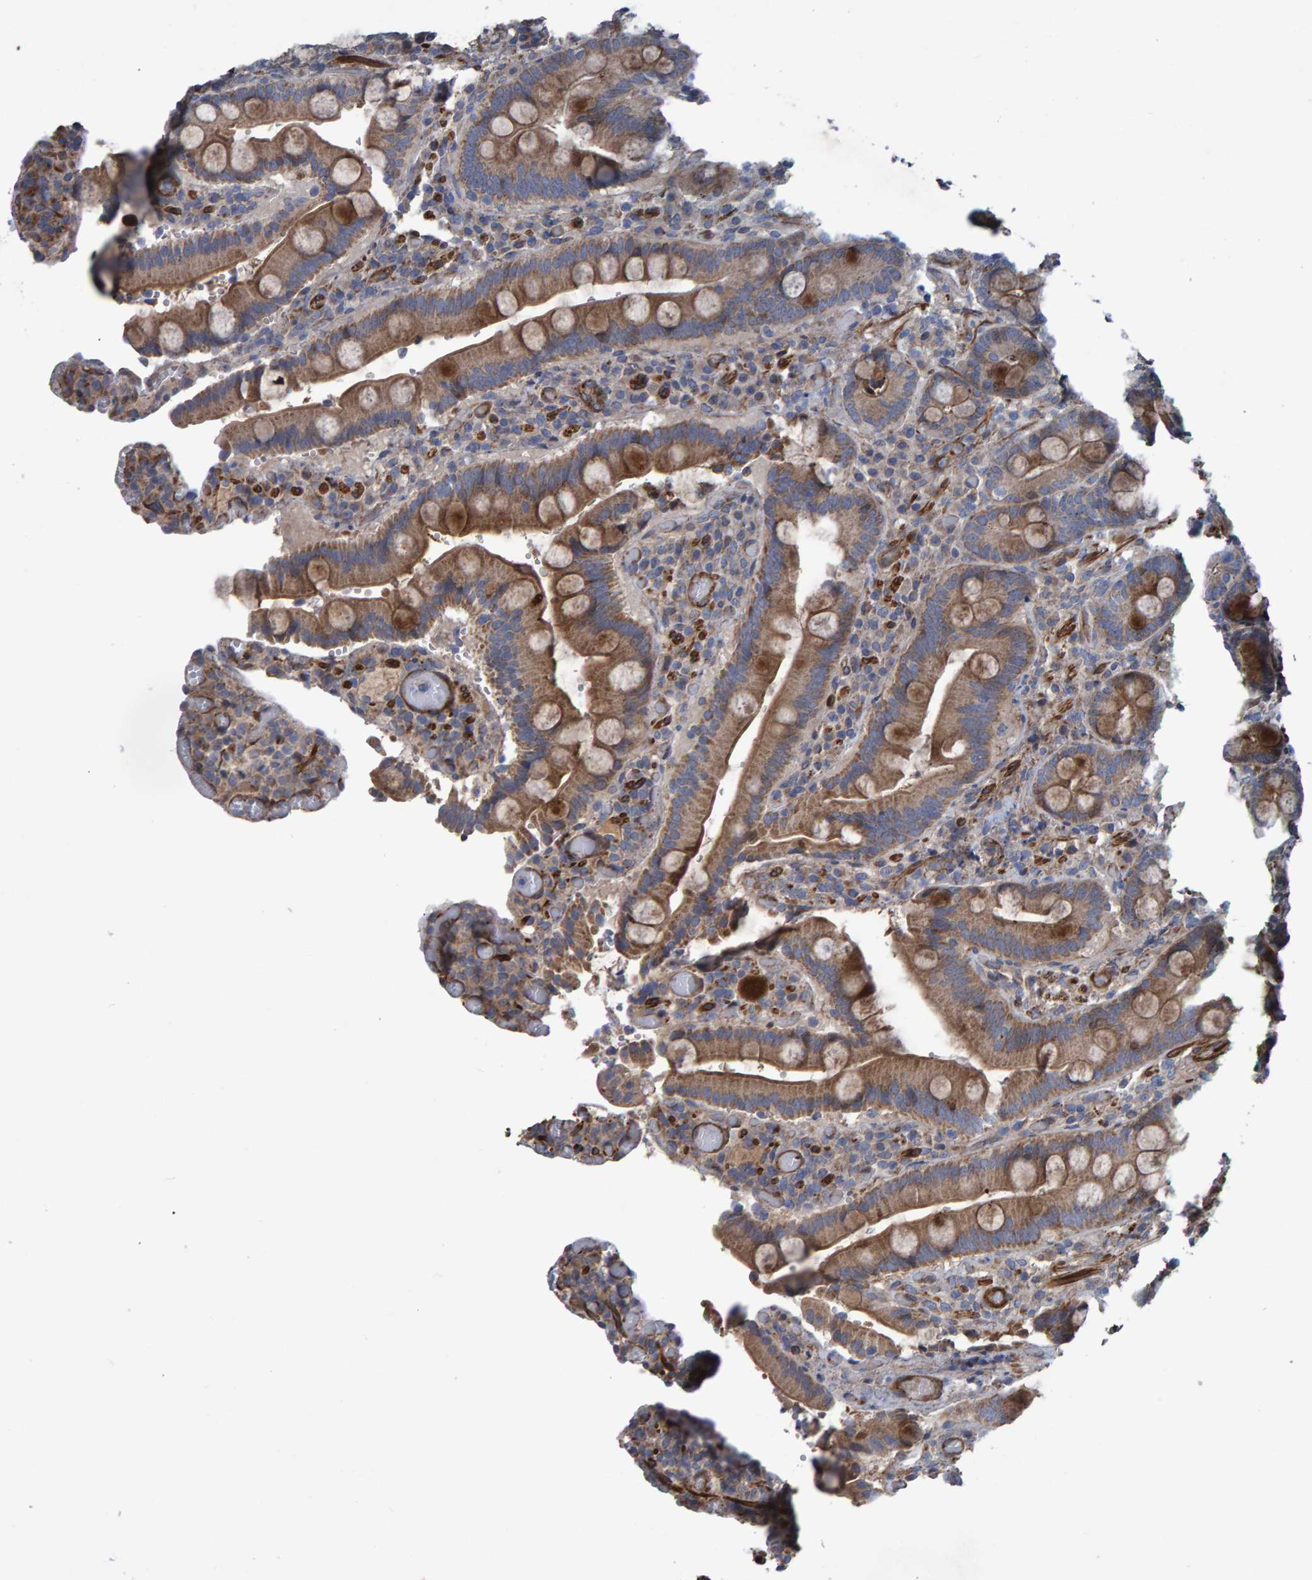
{"staining": {"intensity": "strong", "quantity": "25%-75%", "location": "cytoplasmic/membranous"}, "tissue": "duodenum", "cell_type": "Glandular cells", "image_type": "normal", "snomed": [{"axis": "morphology", "description": "Normal tissue, NOS"}, {"axis": "topography", "description": "Small intestine, NOS"}], "caption": "High-power microscopy captured an immunohistochemistry (IHC) micrograph of benign duodenum, revealing strong cytoplasmic/membranous staining in about 25%-75% of glandular cells. Nuclei are stained in blue.", "gene": "SLIT2", "patient": {"sex": "female", "age": 71}}